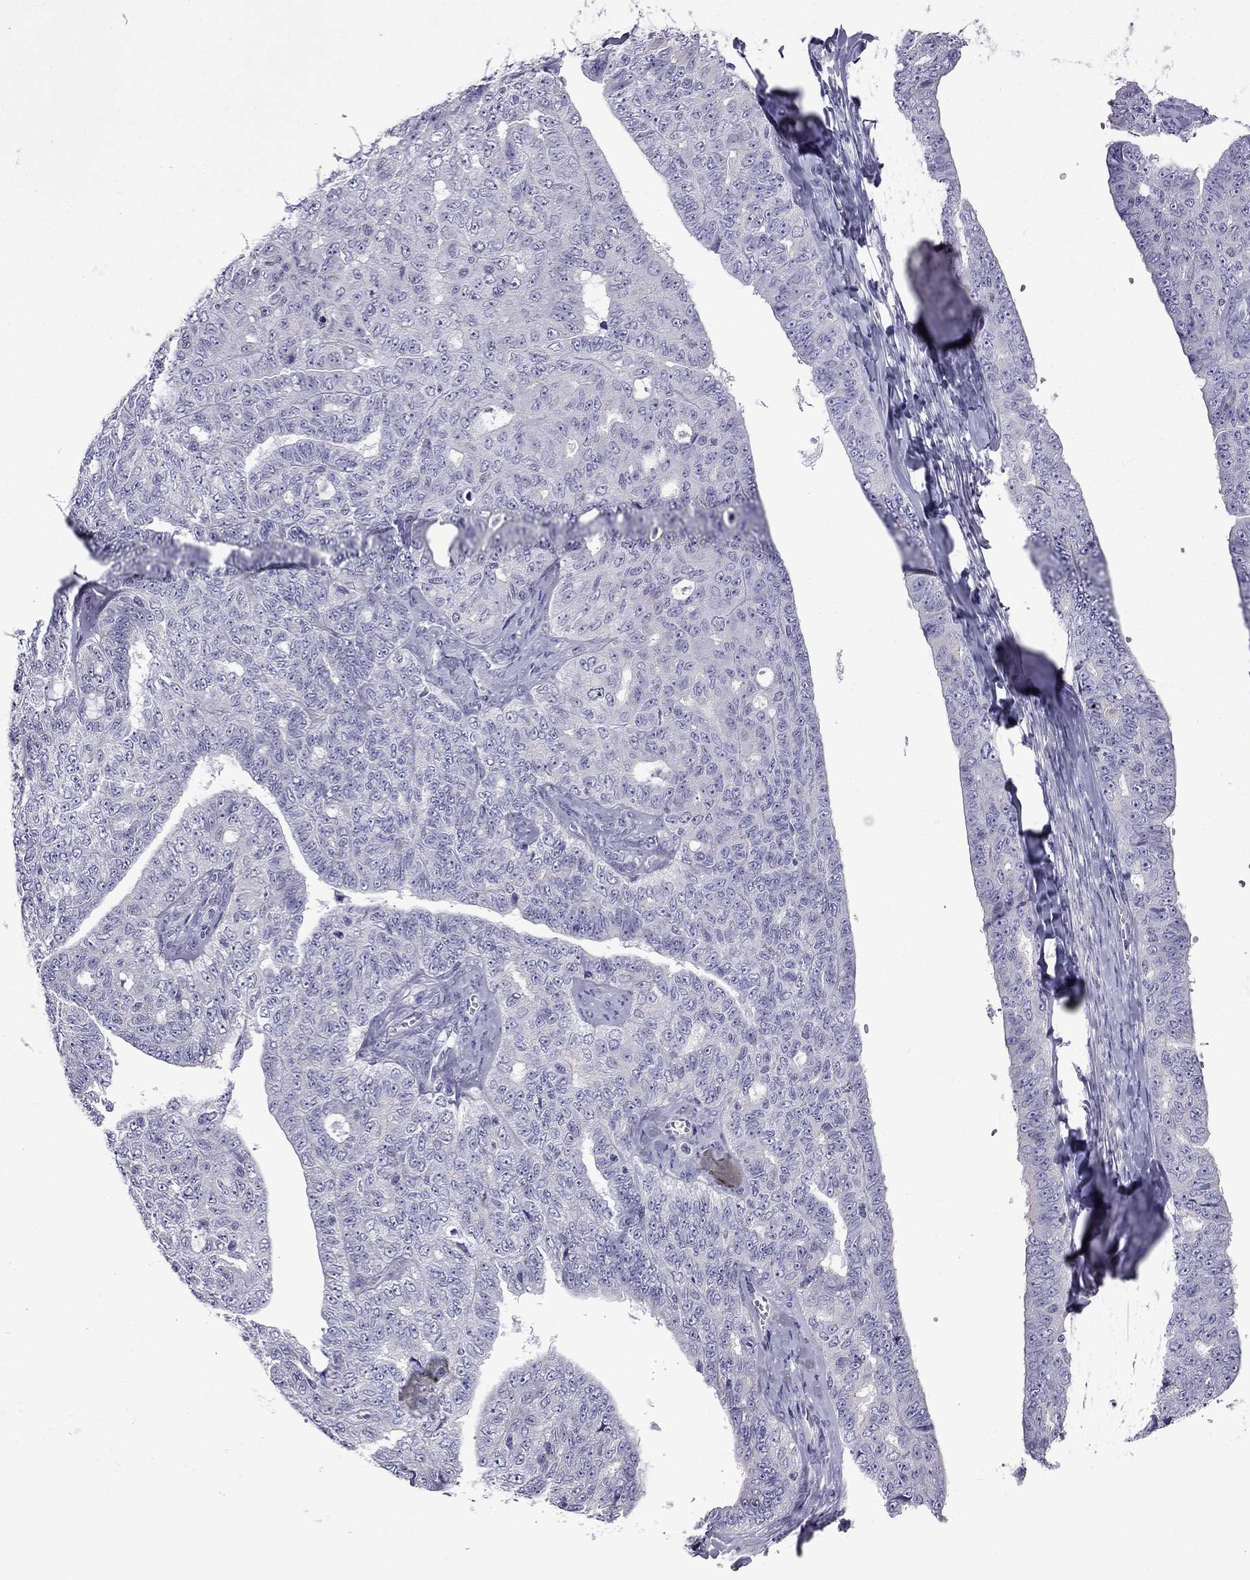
{"staining": {"intensity": "negative", "quantity": "none", "location": "none"}, "tissue": "ovarian cancer", "cell_type": "Tumor cells", "image_type": "cancer", "snomed": [{"axis": "morphology", "description": "Cystadenocarcinoma, serous, NOS"}, {"axis": "topography", "description": "Ovary"}], "caption": "Histopathology image shows no protein positivity in tumor cells of ovarian serous cystadenocarcinoma tissue. (Stains: DAB (3,3'-diaminobenzidine) immunohistochemistry with hematoxylin counter stain, Microscopy: brightfield microscopy at high magnification).", "gene": "POM121L12", "patient": {"sex": "female", "age": 71}}